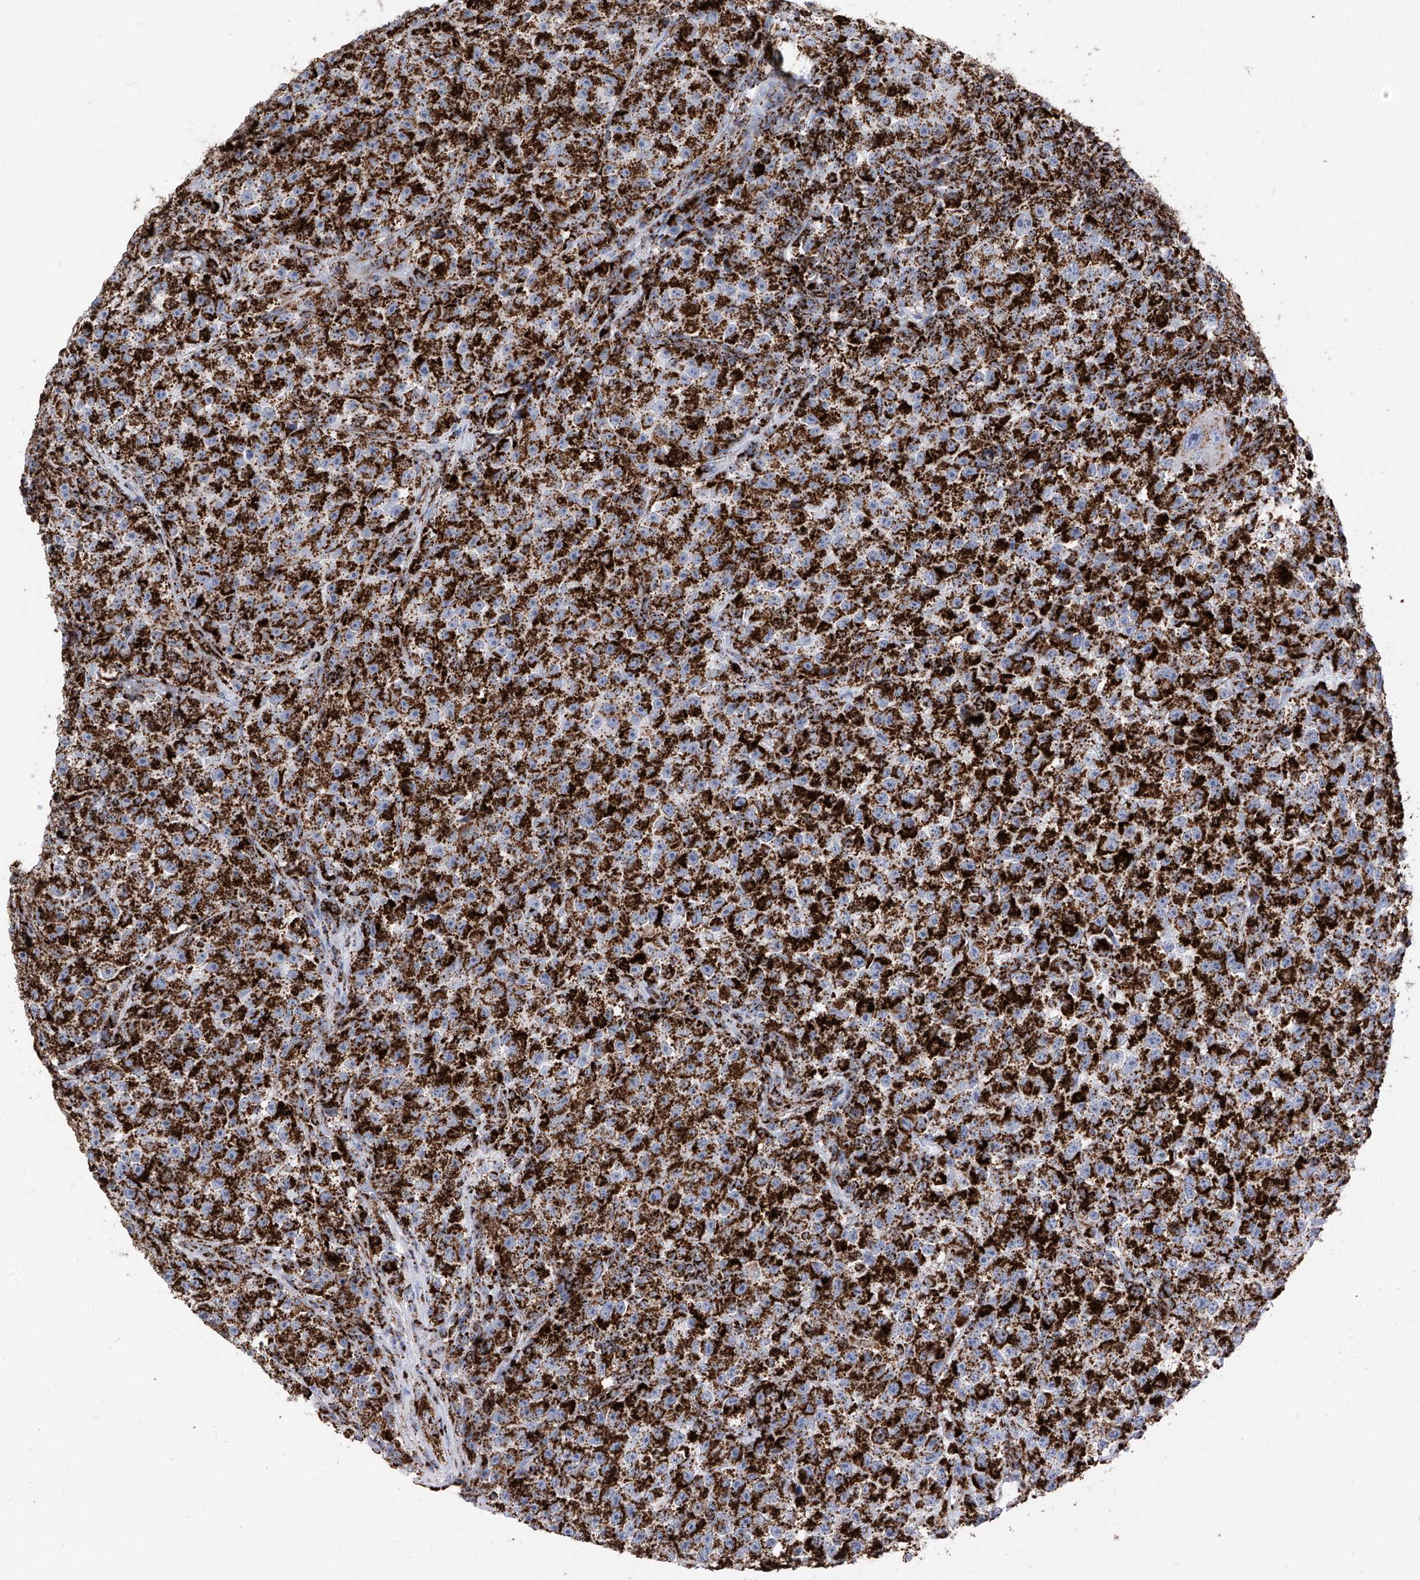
{"staining": {"intensity": "strong", "quantity": ">75%", "location": "cytoplasmic/membranous"}, "tissue": "testis cancer", "cell_type": "Tumor cells", "image_type": "cancer", "snomed": [{"axis": "morphology", "description": "Seminoma, NOS"}, {"axis": "topography", "description": "Testis"}], "caption": "Protein staining shows strong cytoplasmic/membranous expression in approximately >75% of tumor cells in seminoma (testis). The staining is performed using DAB (3,3'-diaminobenzidine) brown chromogen to label protein expression. The nuclei are counter-stained blue using hematoxylin.", "gene": "COX5B", "patient": {"sex": "male", "age": 22}}